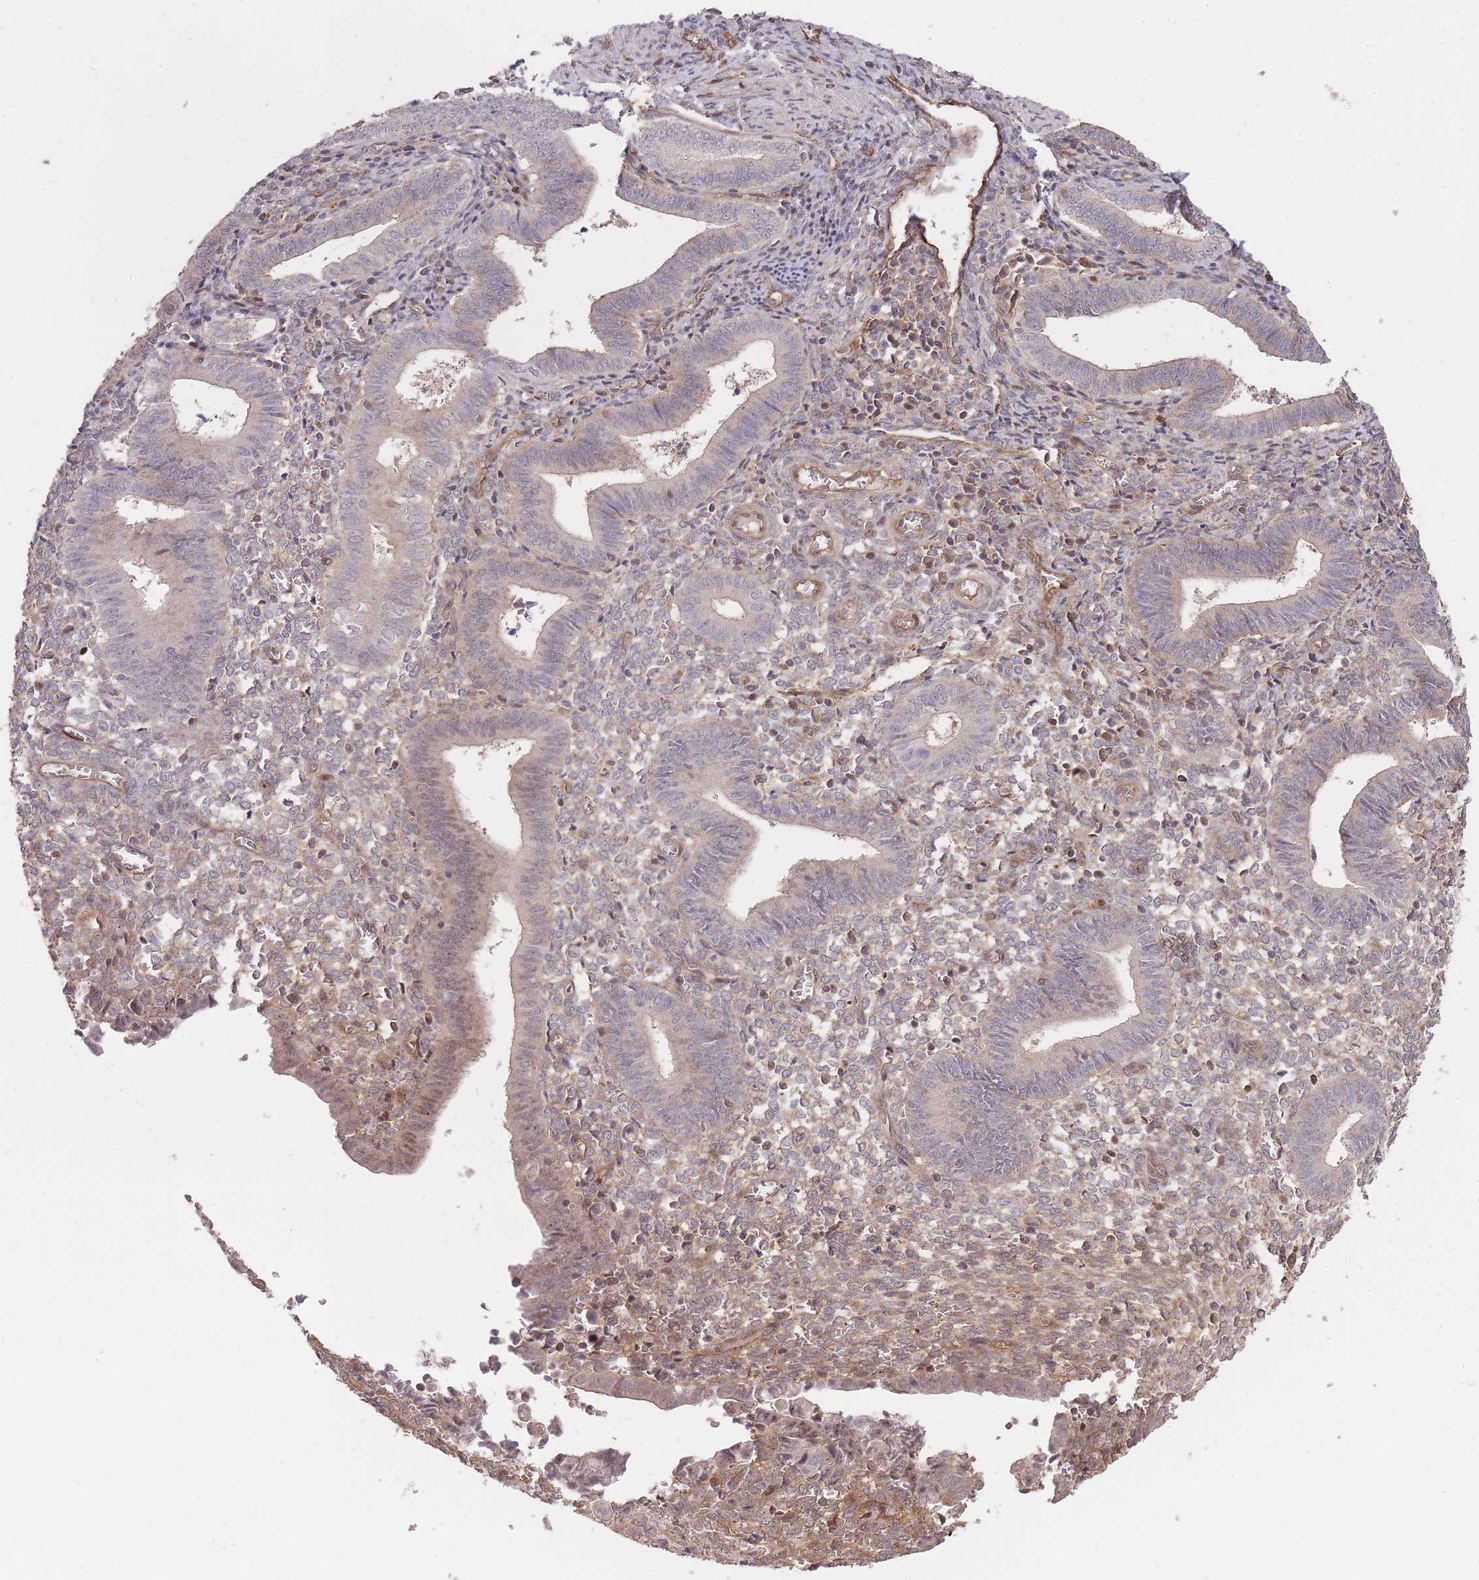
{"staining": {"intensity": "weak", "quantity": "25%-75%", "location": "cytoplasmic/membranous"}, "tissue": "endometrium", "cell_type": "Cells in endometrial stroma", "image_type": "normal", "snomed": [{"axis": "morphology", "description": "Normal tissue, NOS"}, {"axis": "topography", "description": "Other"}, {"axis": "topography", "description": "Endometrium"}], "caption": "Weak cytoplasmic/membranous protein expression is seen in approximately 25%-75% of cells in endometrial stroma in endometrium. Nuclei are stained in blue.", "gene": "PLD1", "patient": {"sex": "female", "age": 44}}